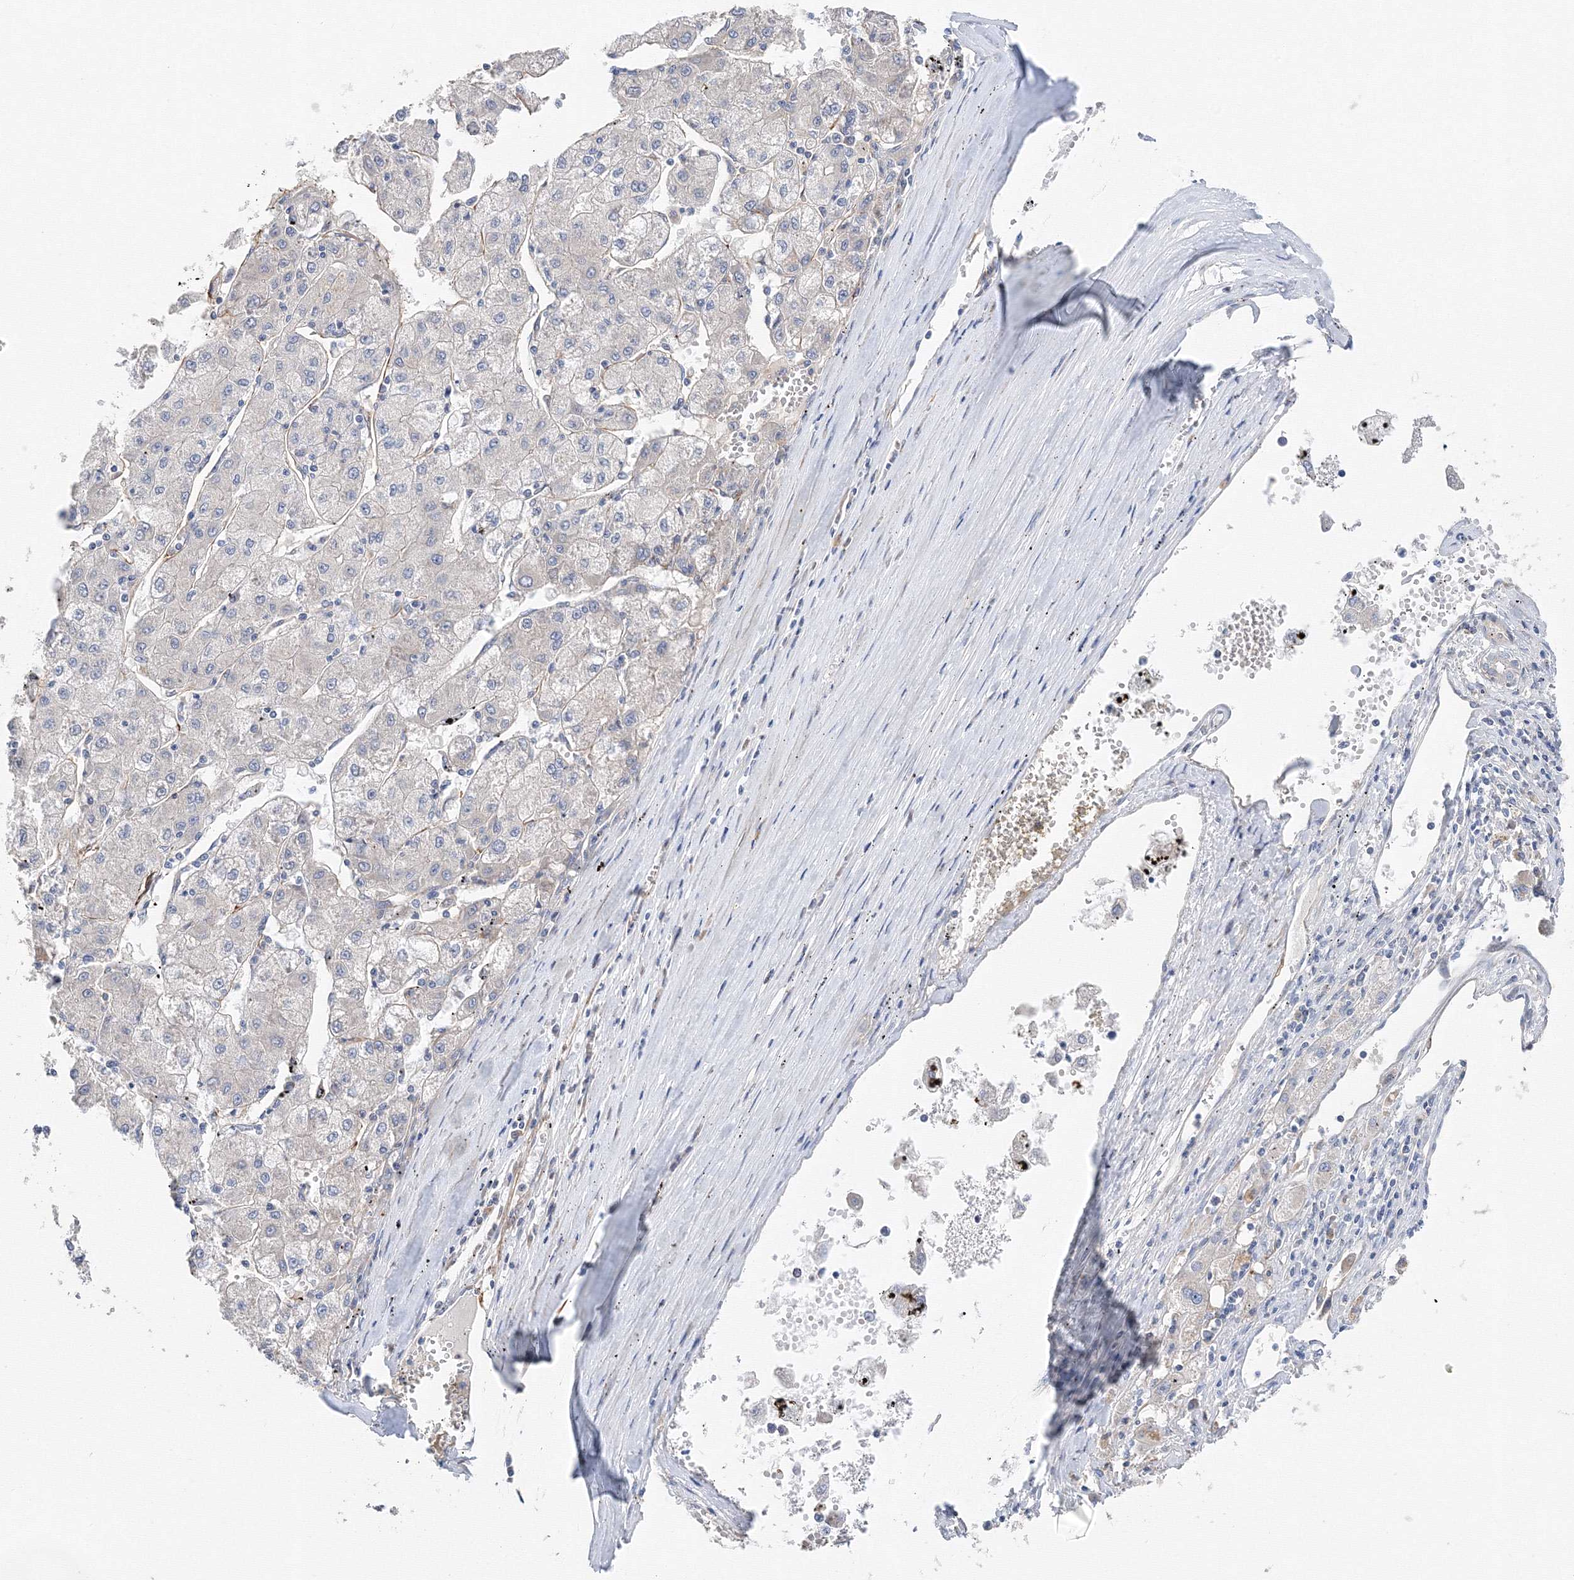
{"staining": {"intensity": "negative", "quantity": "none", "location": "none"}, "tissue": "liver cancer", "cell_type": "Tumor cells", "image_type": "cancer", "snomed": [{"axis": "morphology", "description": "Carcinoma, Hepatocellular, NOS"}, {"axis": "topography", "description": "Liver"}], "caption": "A micrograph of liver hepatocellular carcinoma stained for a protein displays no brown staining in tumor cells.", "gene": "DIS3L2", "patient": {"sex": "male", "age": 72}}